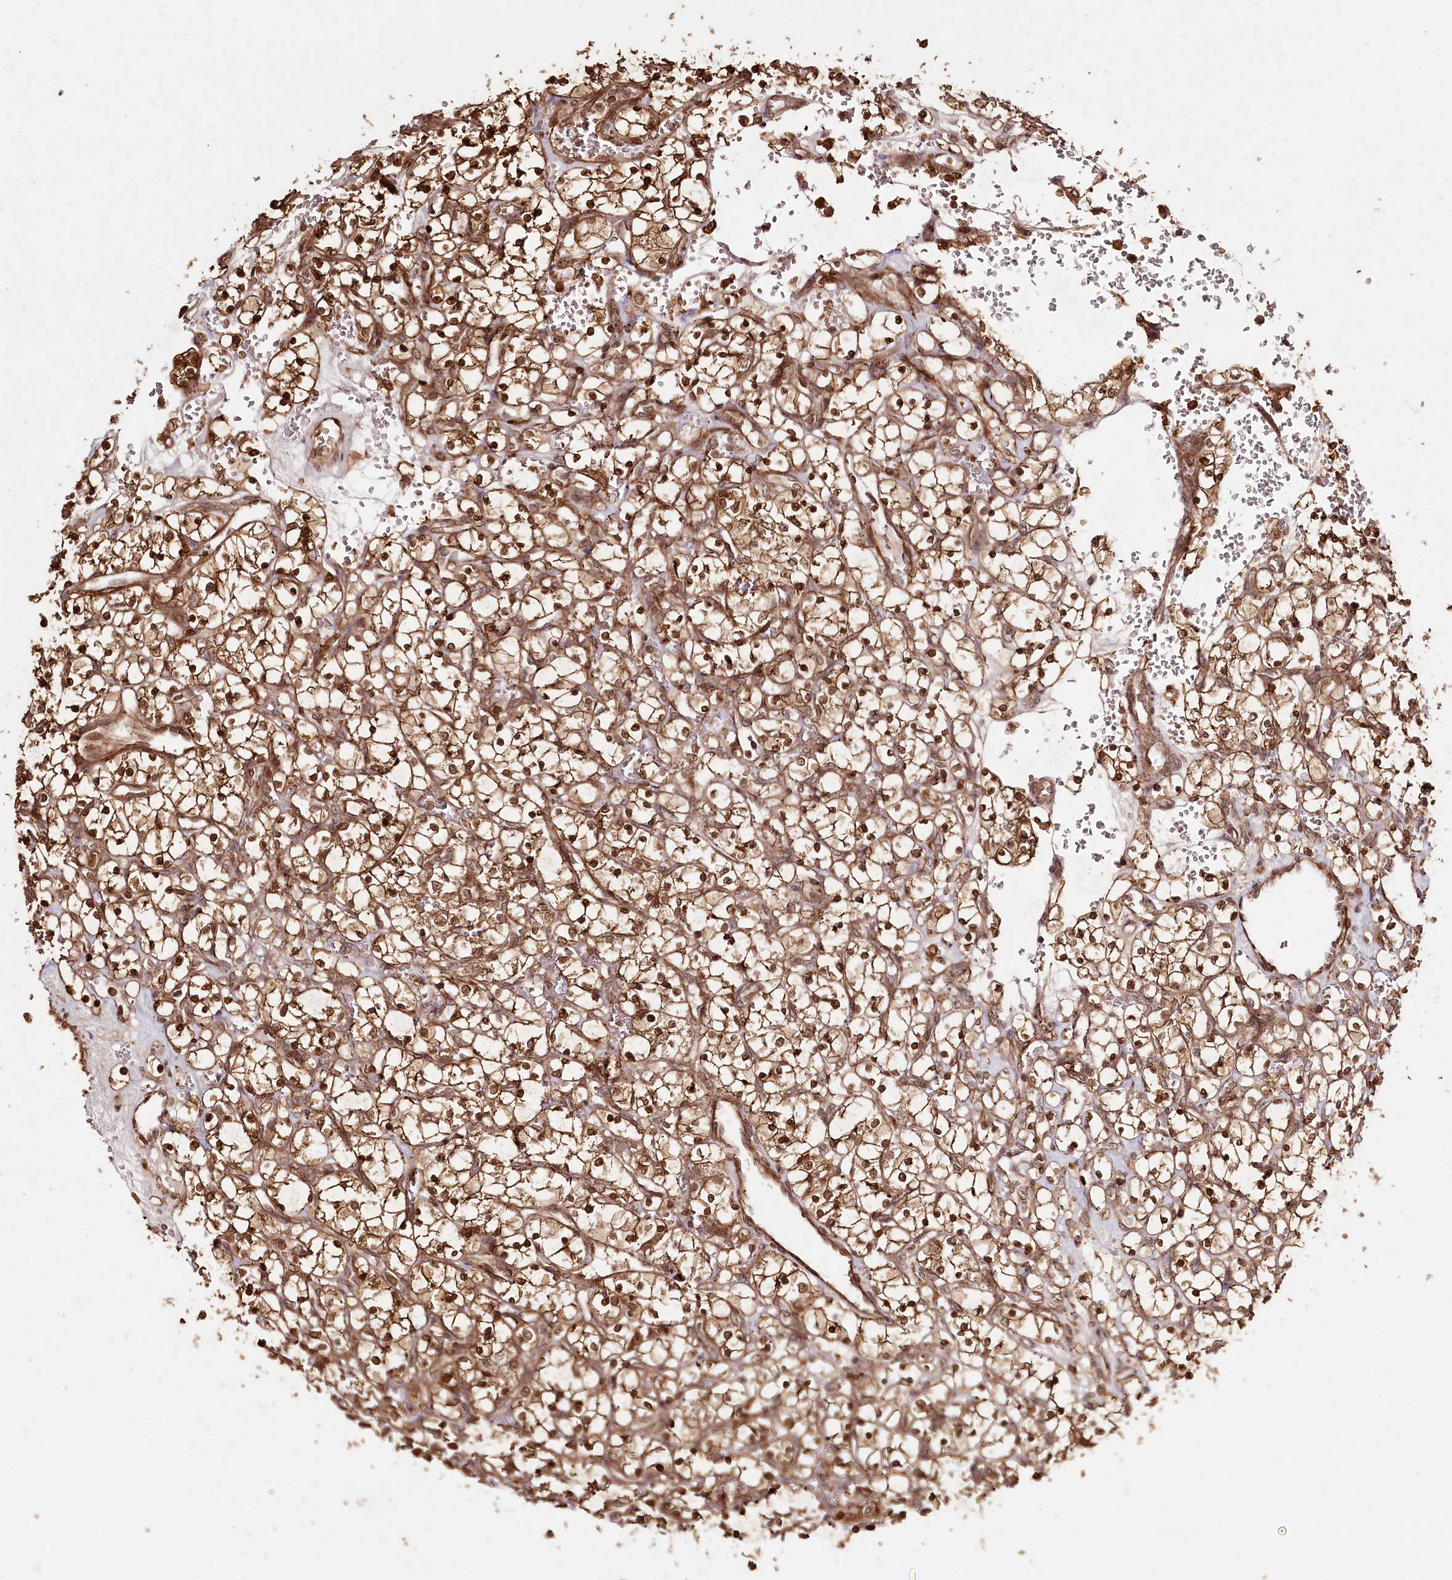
{"staining": {"intensity": "strong", "quantity": ">75%", "location": "cytoplasmic/membranous,nuclear"}, "tissue": "renal cancer", "cell_type": "Tumor cells", "image_type": "cancer", "snomed": [{"axis": "morphology", "description": "Adenocarcinoma, NOS"}, {"axis": "topography", "description": "Kidney"}], "caption": "A micrograph showing strong cytoplasmic/membranous and nuclear positivity in about >75% of tumor cells in renal adenocarcinoma, as visualized by brown immunohistochemical staining.", "gene": "ULK2", "patient": {"sex": "female", "age": 69}}